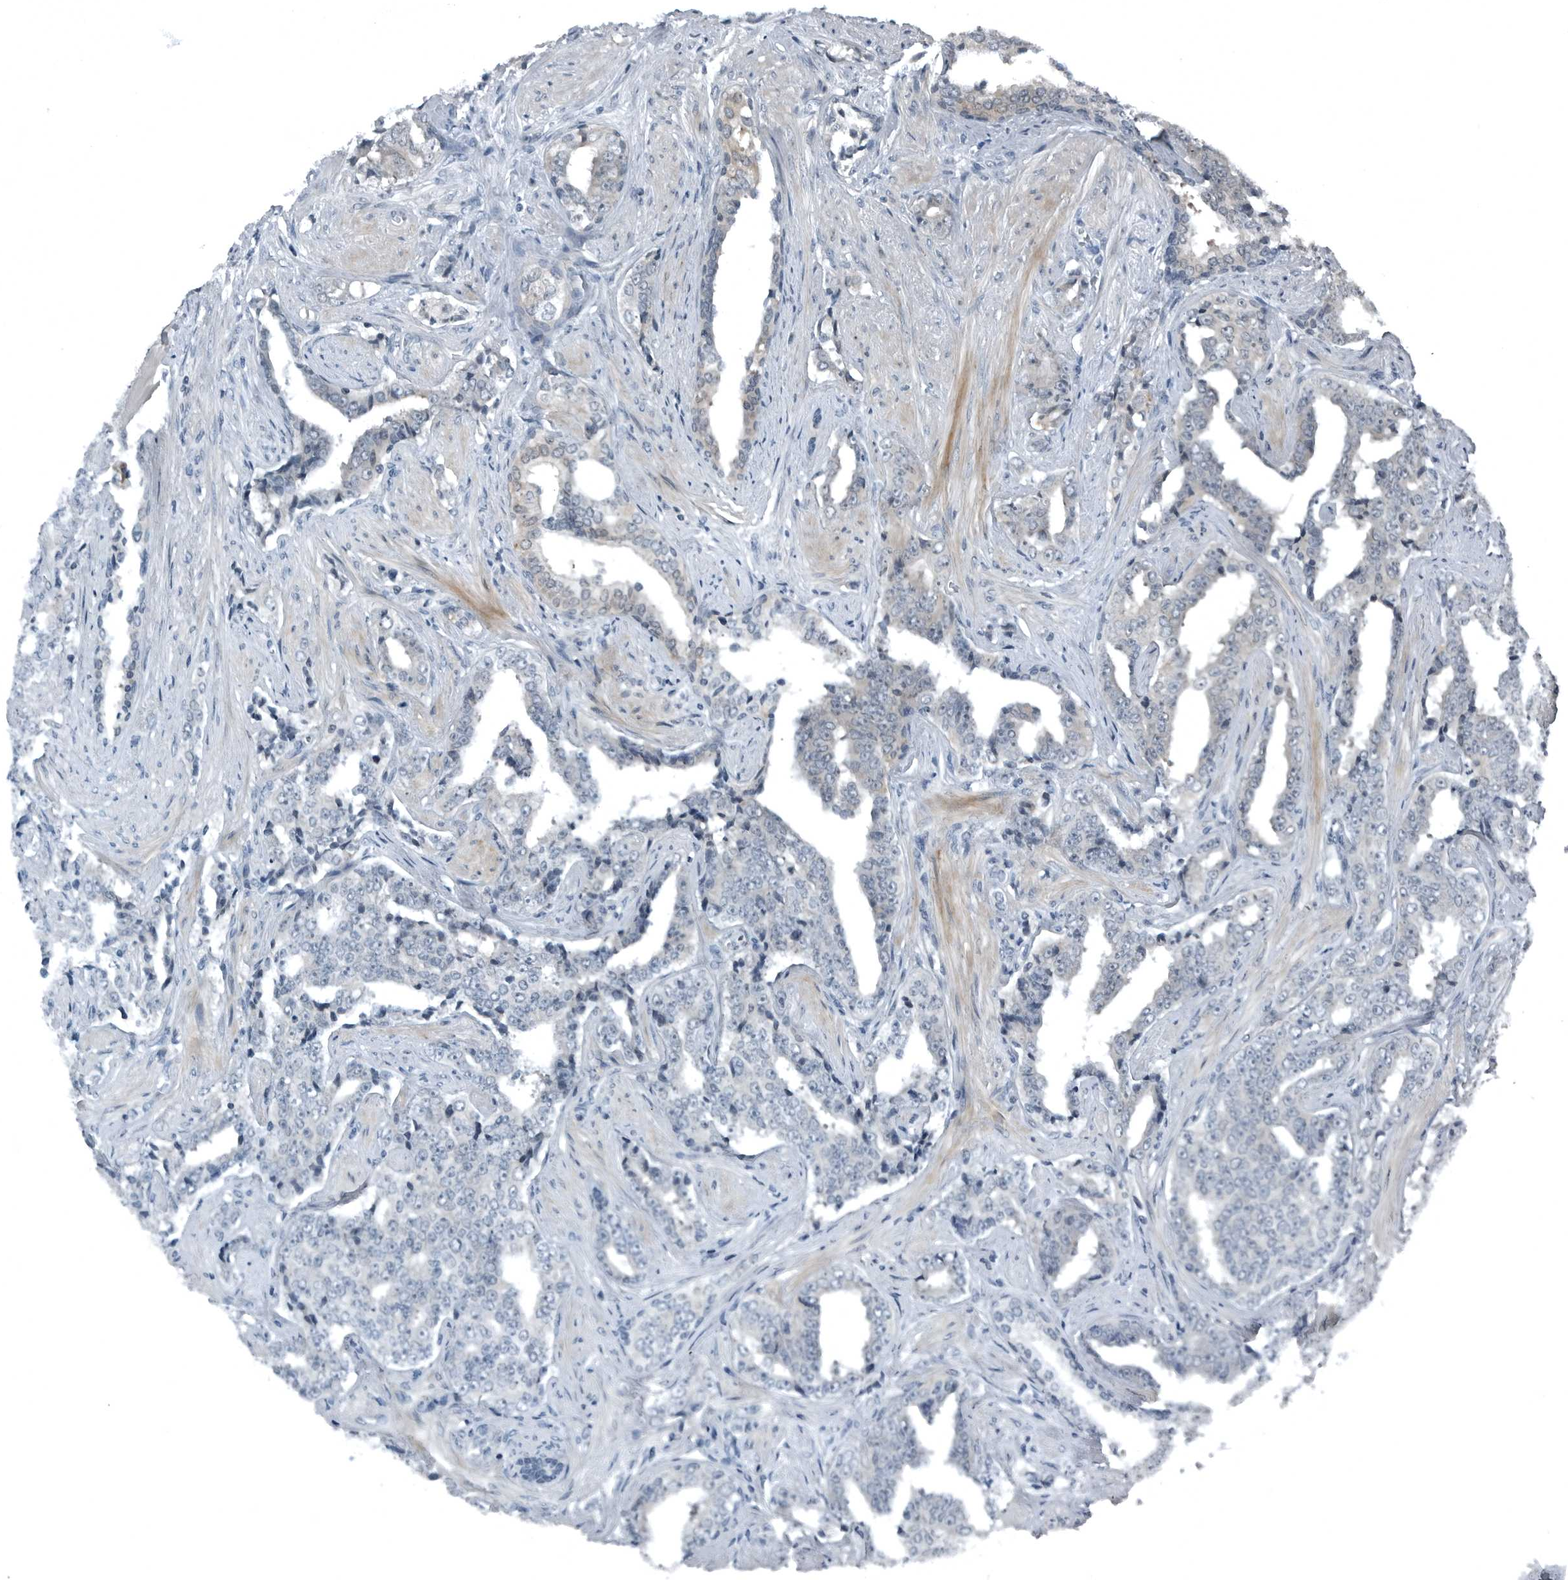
{"staining": {"intensity": "negative", "quantity": "none", "location": "none"}, "tissue": "prostate cancer", "cell_type": "Tumor cells", "image_type": "cancer", "snomed": [{"axis": "morphology", "description": "Adenocarcinoma, High grade"}, {"axis": "topography", "description": "Prostate"}], "caption": "This is an immunohistochemistry (IHC) image of human prostate cancer (adenocarcinoma (high-grade)). There is no expression in tumor cells.", "gene": "GAK", "patient": {"sex": "male", "age": 71}}